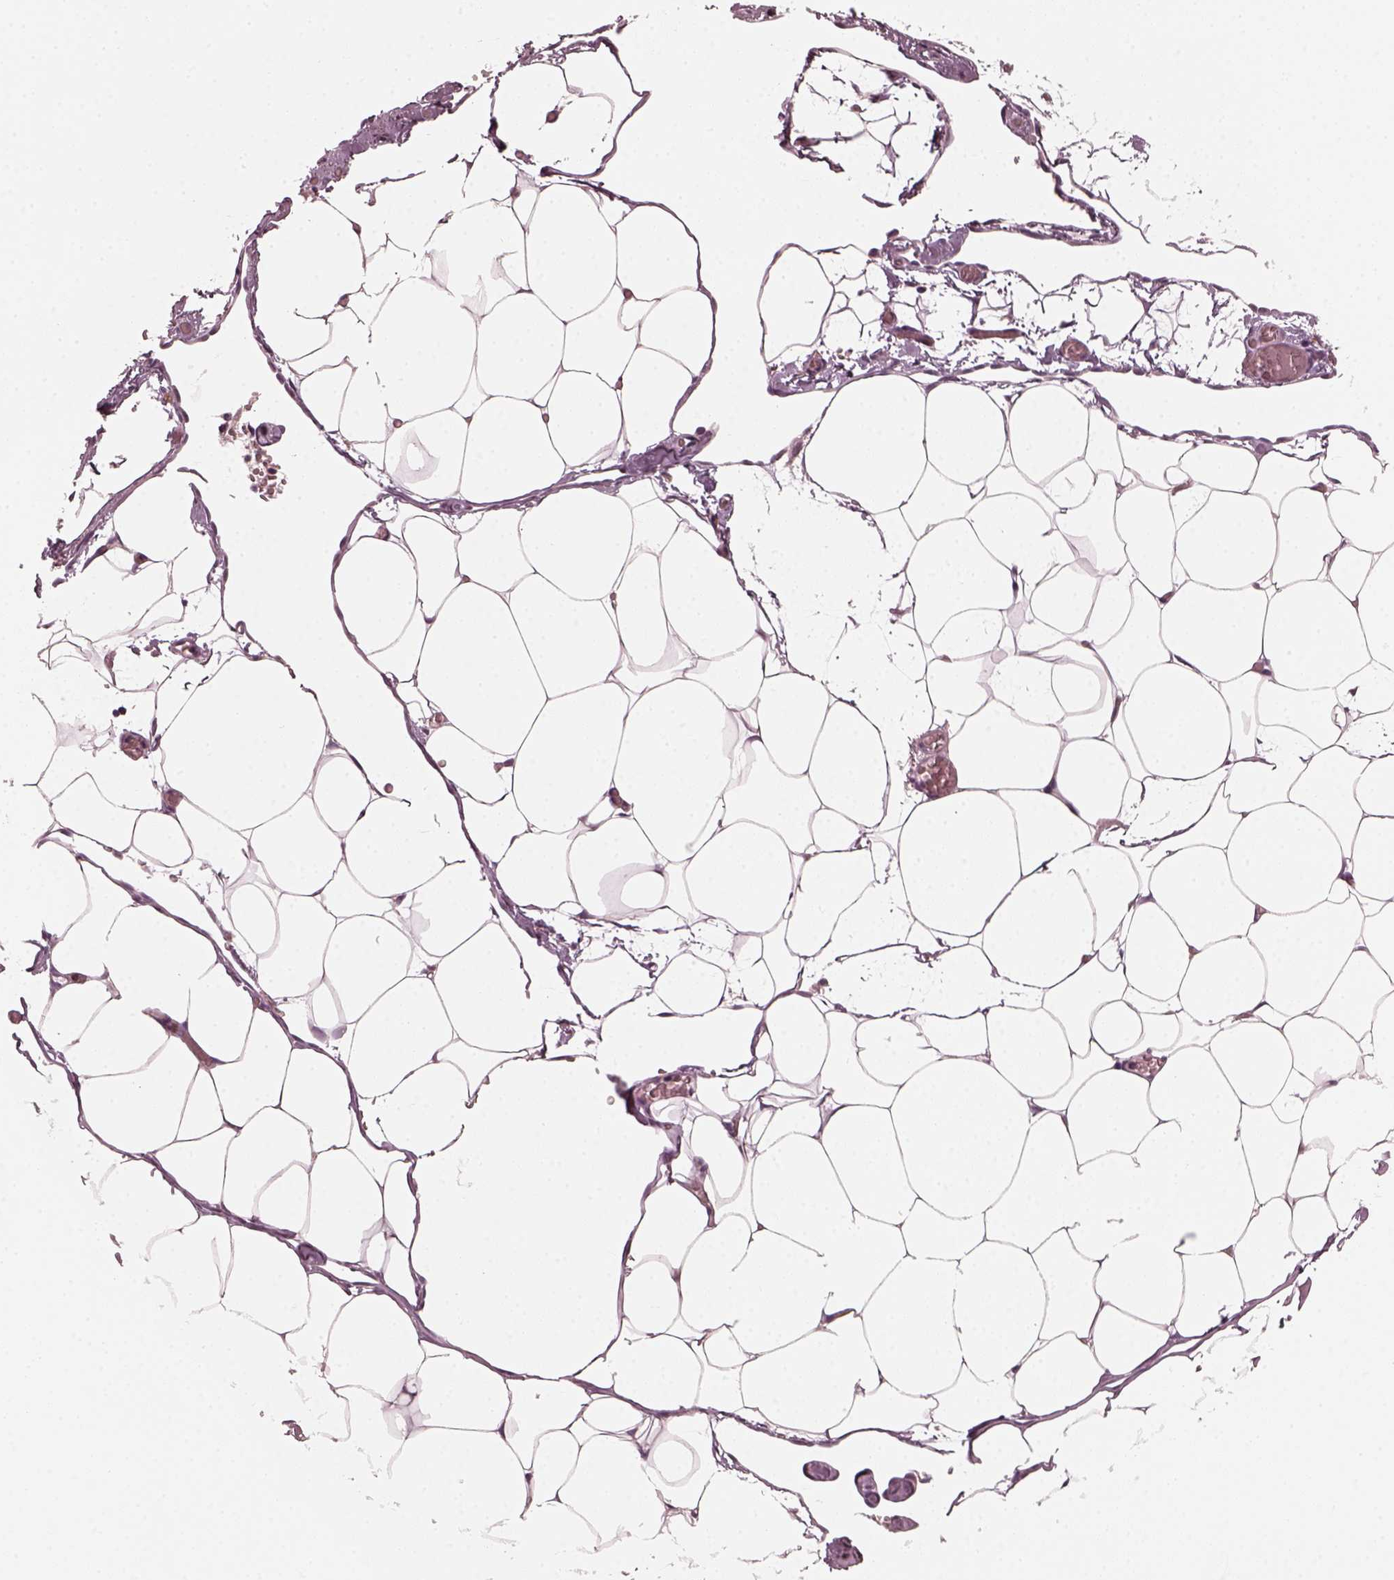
{"staining": {"intensity": "negative", "quantity": "none", "location": "none"}, "tissue": "adipose tissue", "cell_type": "Adipocytes", "image_type": "normal", "snomed": [{"axis": "morphology", "description": "Normal tissue, NOS"}, {"axis": "topography", "description": "Adipose tissue"}], "caption": "This is a image of immunohistochemistry (IHC) staining of normal adipose tissue, which shows no staining in adipocytes.", "gene": "CHIT1", "patient": {"sex": "male", "age": 57}}